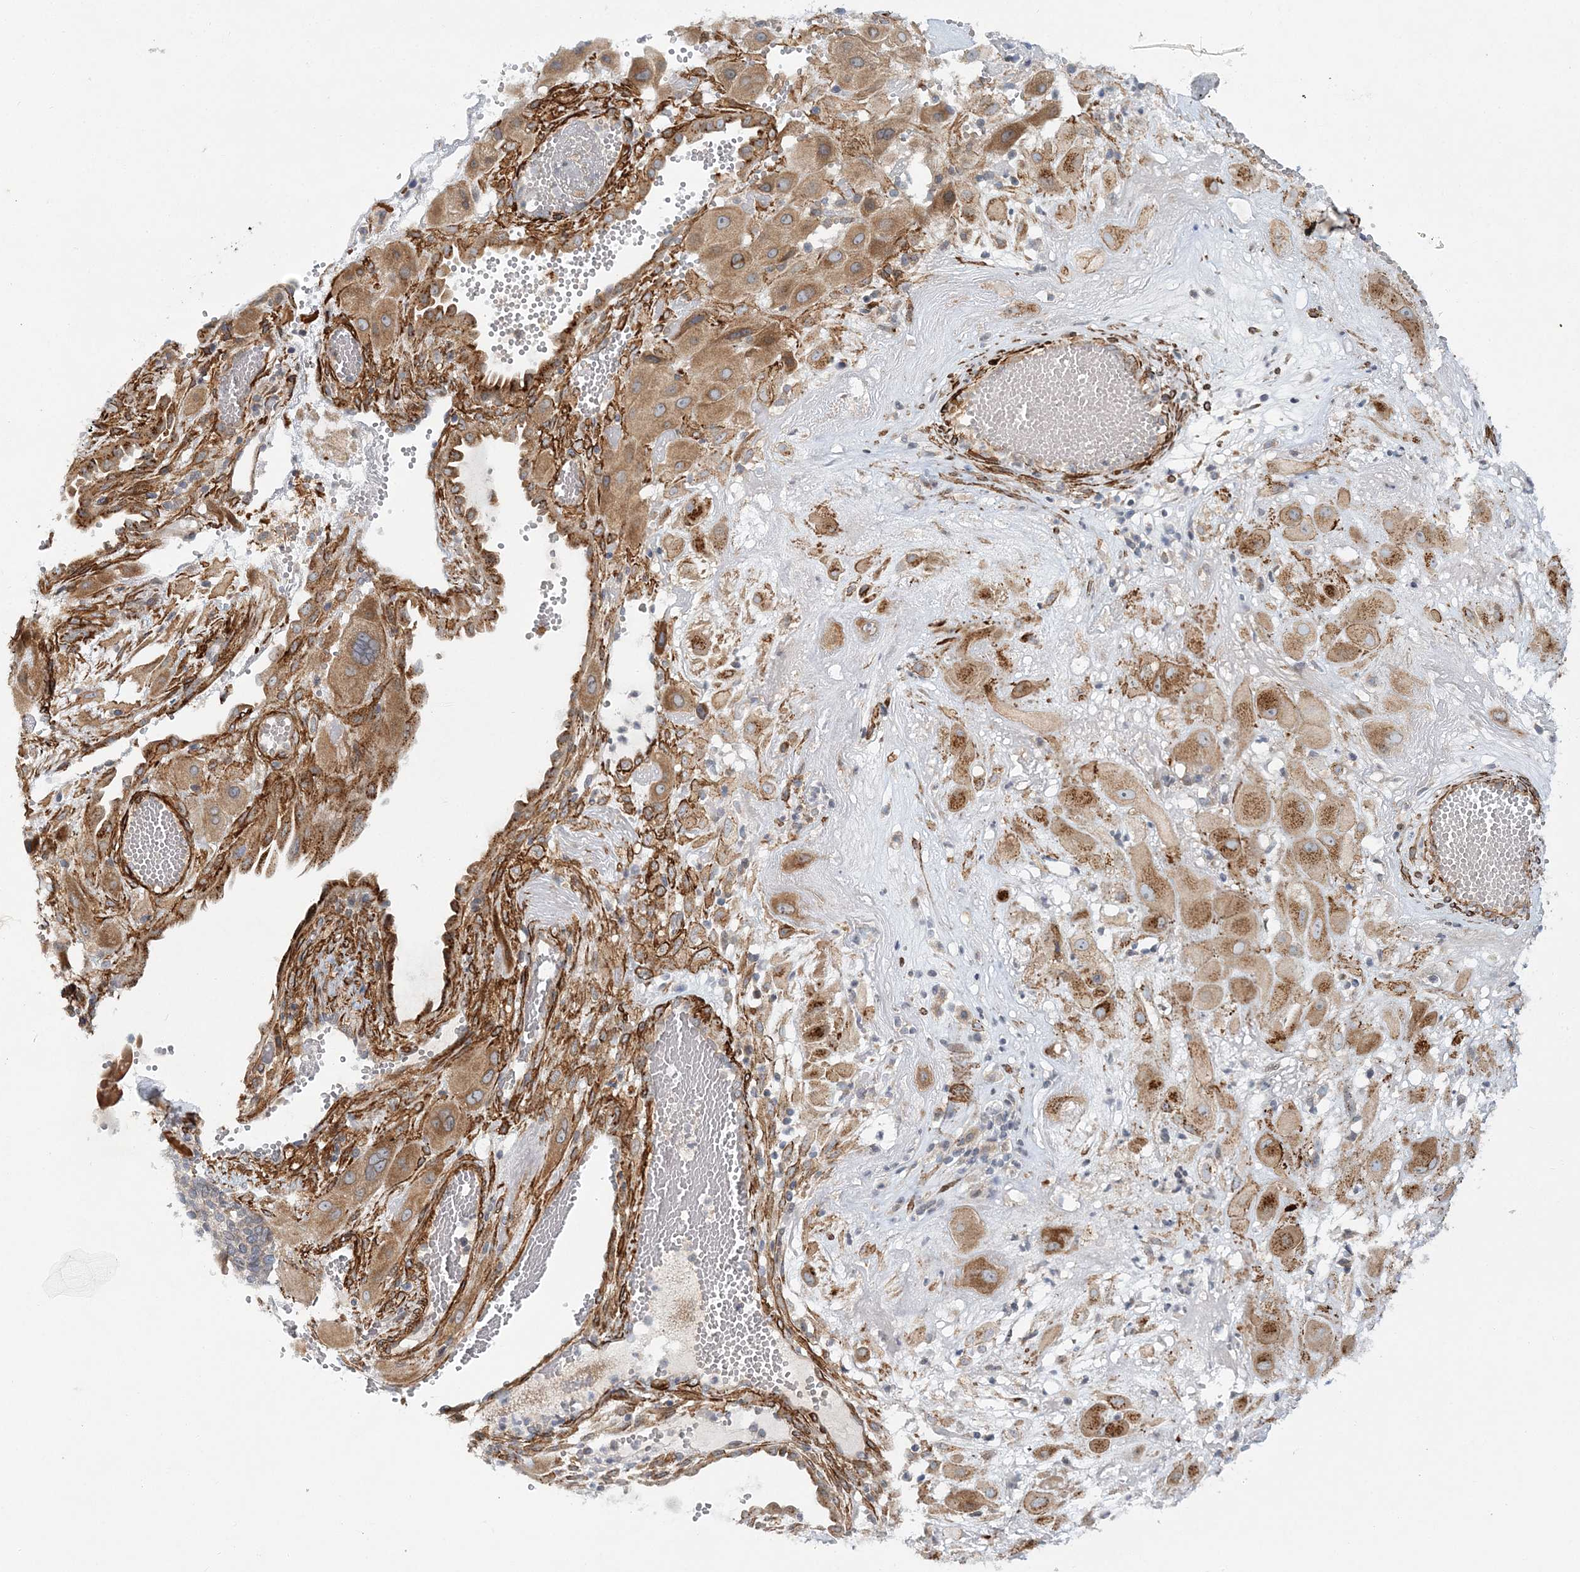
{"staining": {"intensity": "moderate", "quantity": ">75%", "location": "cytoplasmic/membranous"}, "tissue": "cervical cancer", "cell_type": "Tumor cells", "image_type": "cancer", "snomed": [{"axis": "morphology", "description": "Squamous cell carcinoma, NOS"}, {"axis": "topography", "description": "Cervix"}], "caption": "This image demonstrates cervical squamous cell carcinoma stained with IHC to label a protein in brown. The cytoplasmic/membranous of tumor cells show moderate positivity for the protein. Nuclei are counter-stained blue.", "gene": "NBAS", "patient": {"sex": "female", "age": 34}}